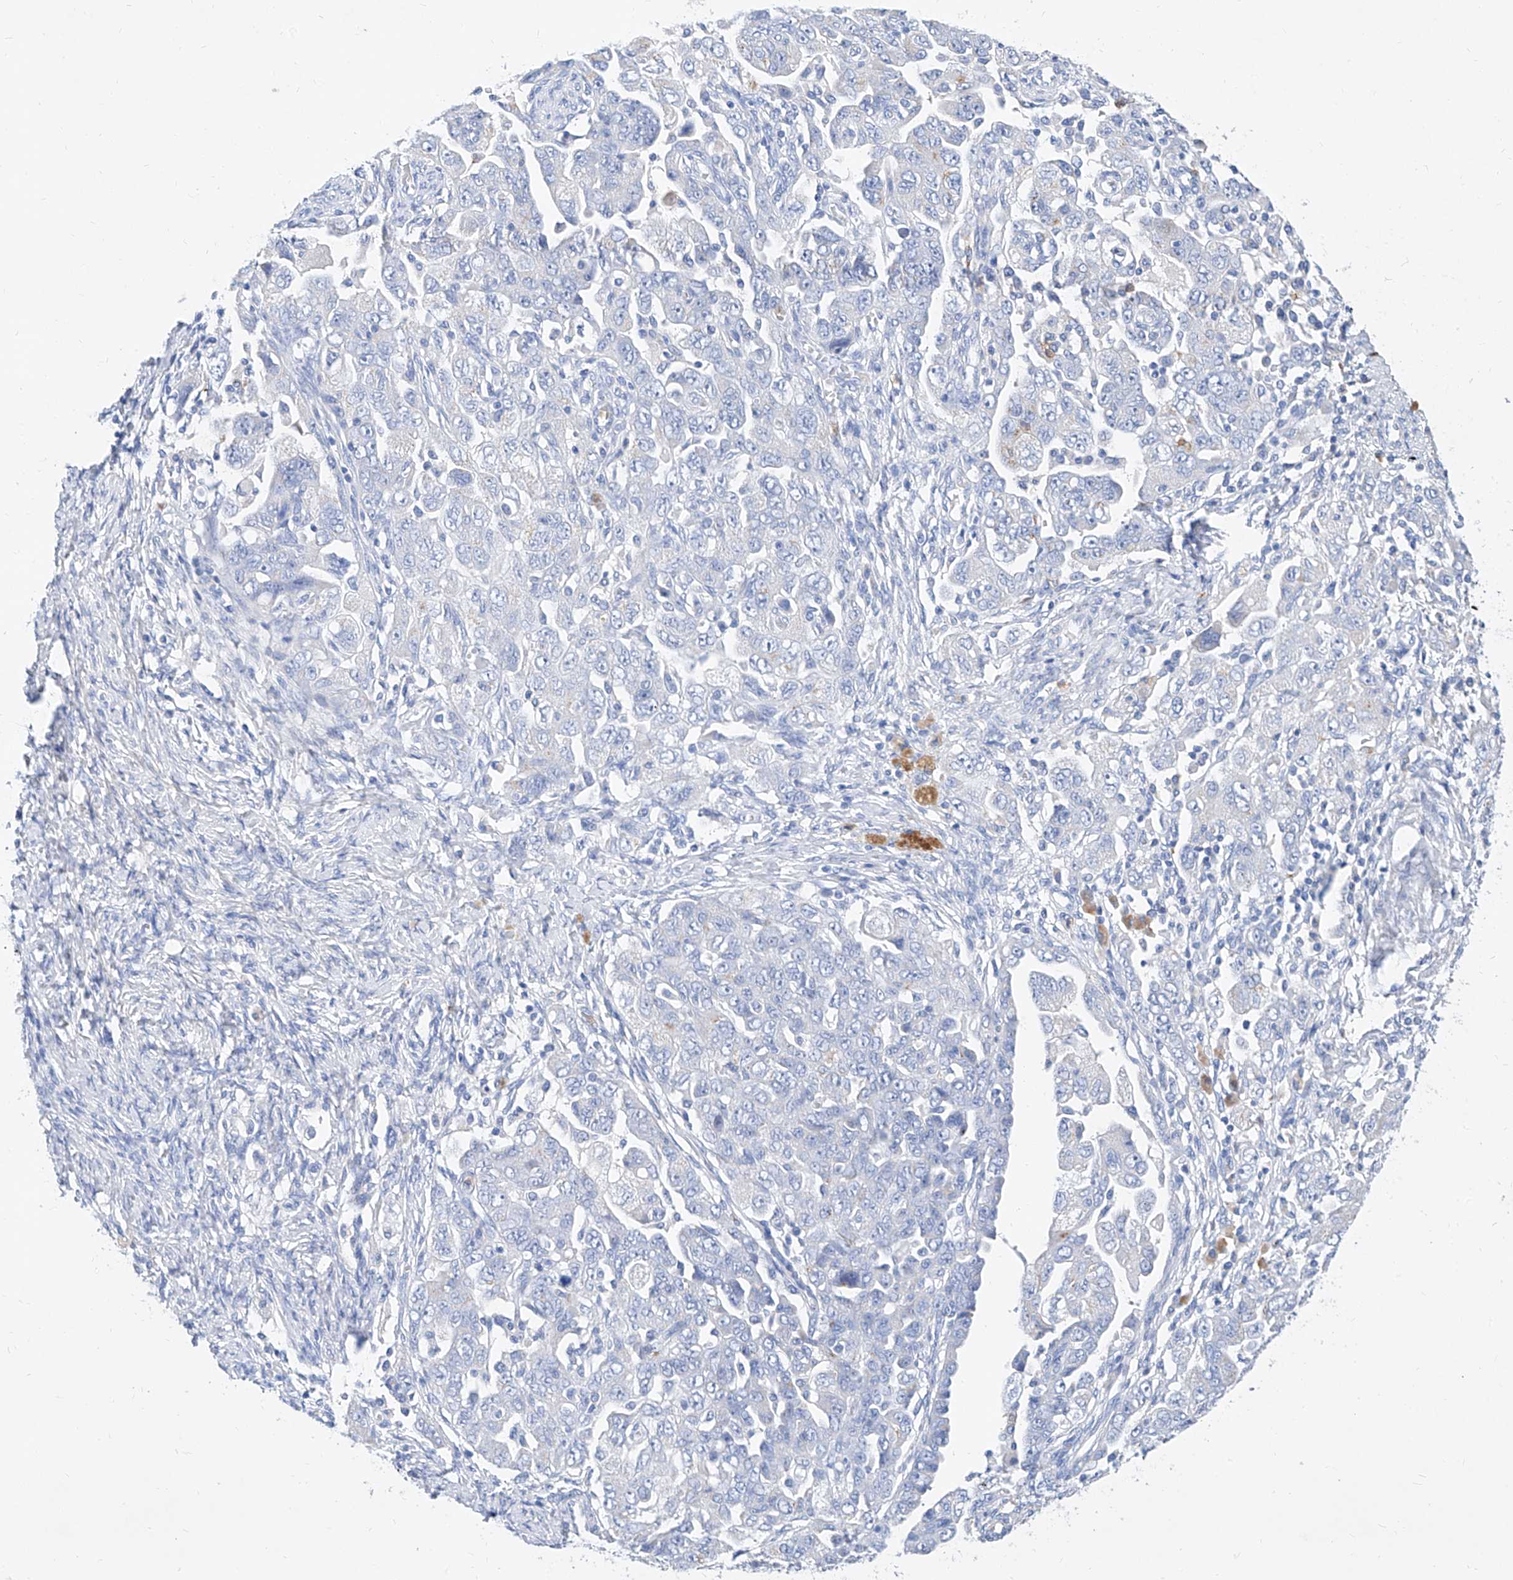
{"staining": {"intensity": "negative", "quantity": "none", "location": "none"}, "tissue": "ovarian cancer", "cell_type": "Tumor cells", "image_type": "cancer", "snomed": [{"axis": "morphology", "description": "Carcinoma, NOS"}, {"axis": "morphology", "description": "Cystadenocarcinoma, serous, NOS"}, {"axis": "topography", "description": "Ovary"}], "caption": "Tumor cells are negative for brown protein staining in ovarian cancer (carcinoma).", "gene": "SLC25A29", "patient": {"sex": "female", "age": 69}}